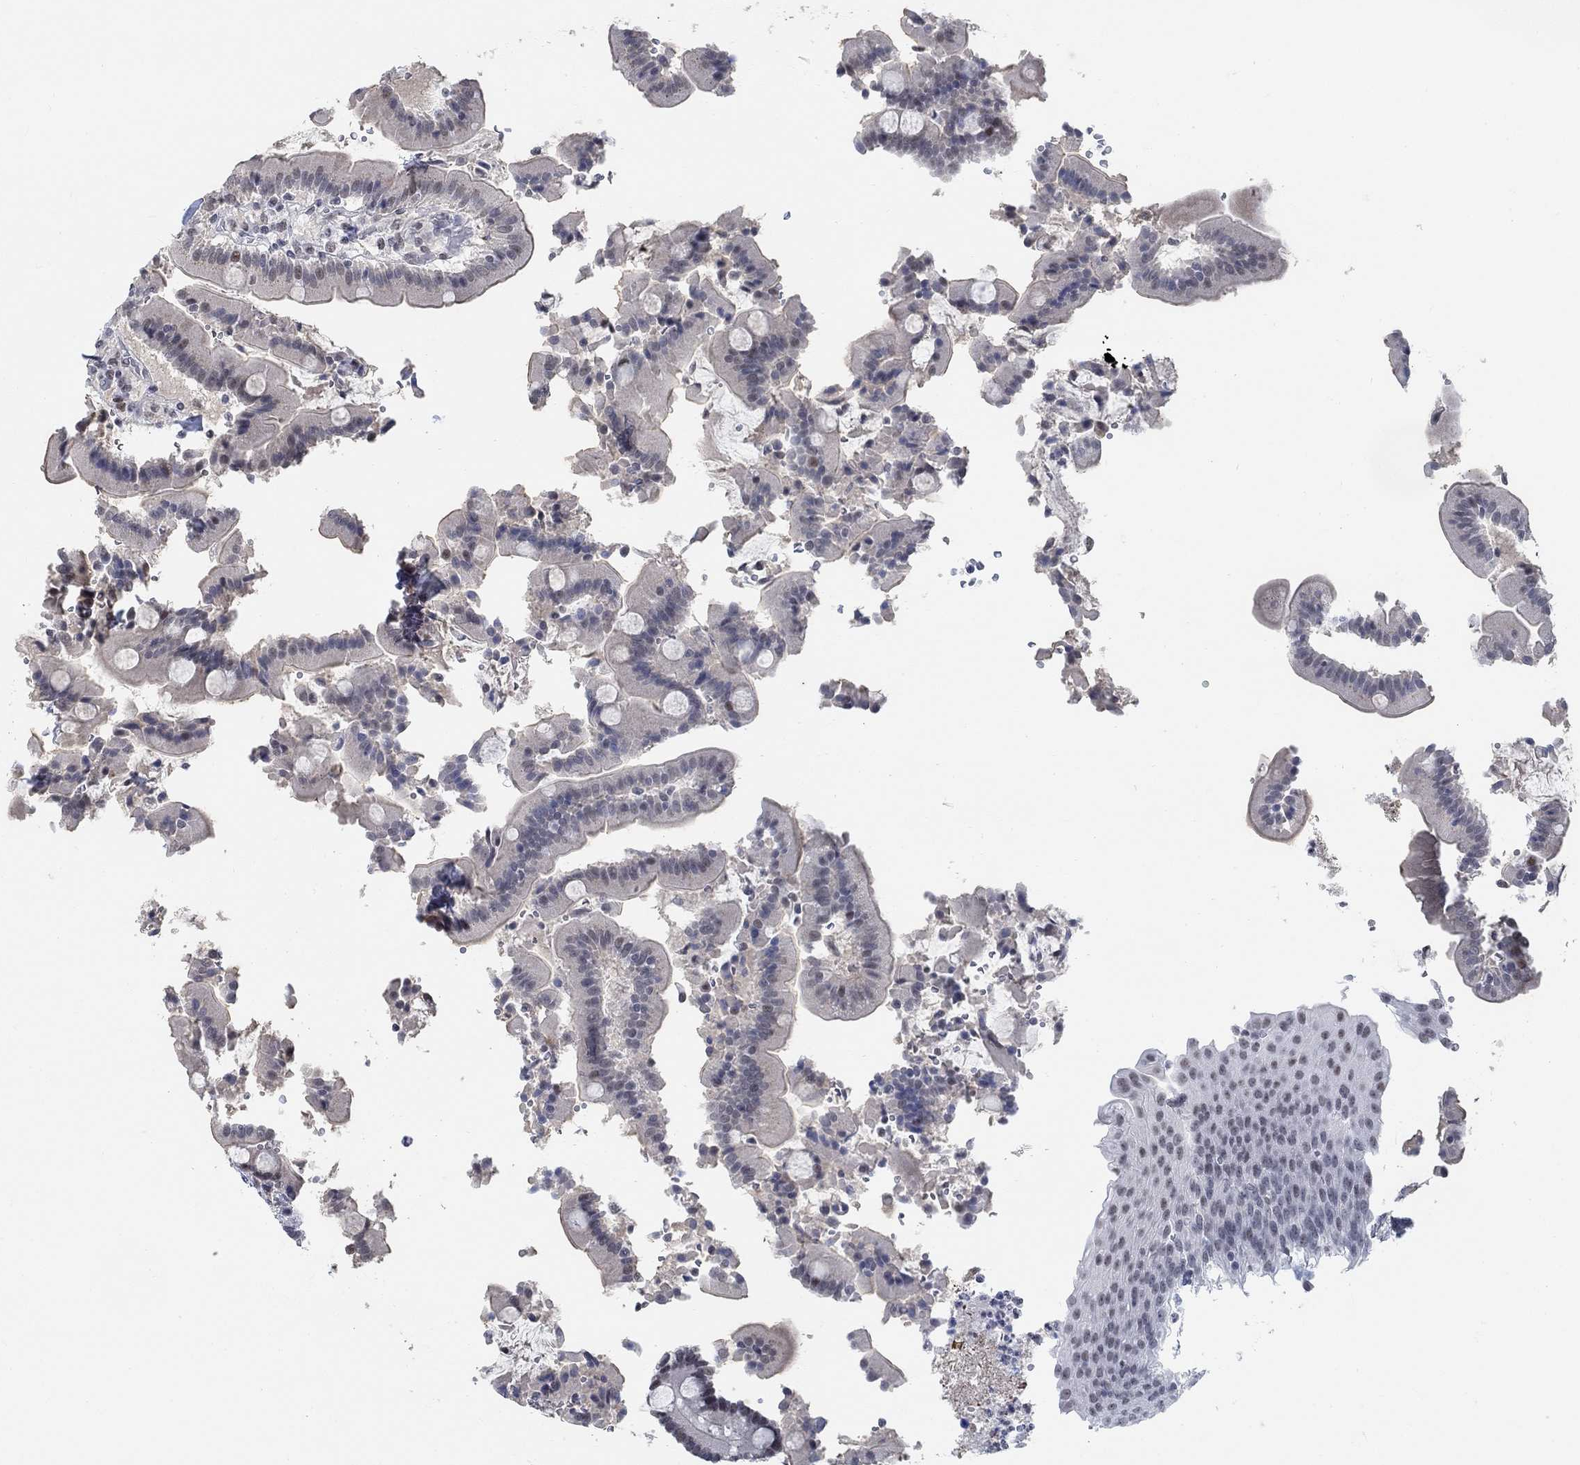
{"staining": {"intensity": "negative", "quantity": "none", "location": "none"}, "tissue": "duodenum", "cell_type": "Glandular cells", "image_type": "normal", "snomed": [{"axis": "morphology", "description": "Normal tissue, NOS"}, {"axis": "topography", "description": "Duodenum"}], "caption": "Immunohistochemistry micrograph of unremarkable human duodenum stained for a protein (brown), which displays no positivity in glandular cells.", "gene": "KCNH8", "patient": {"sex": "female", "age": 62}}